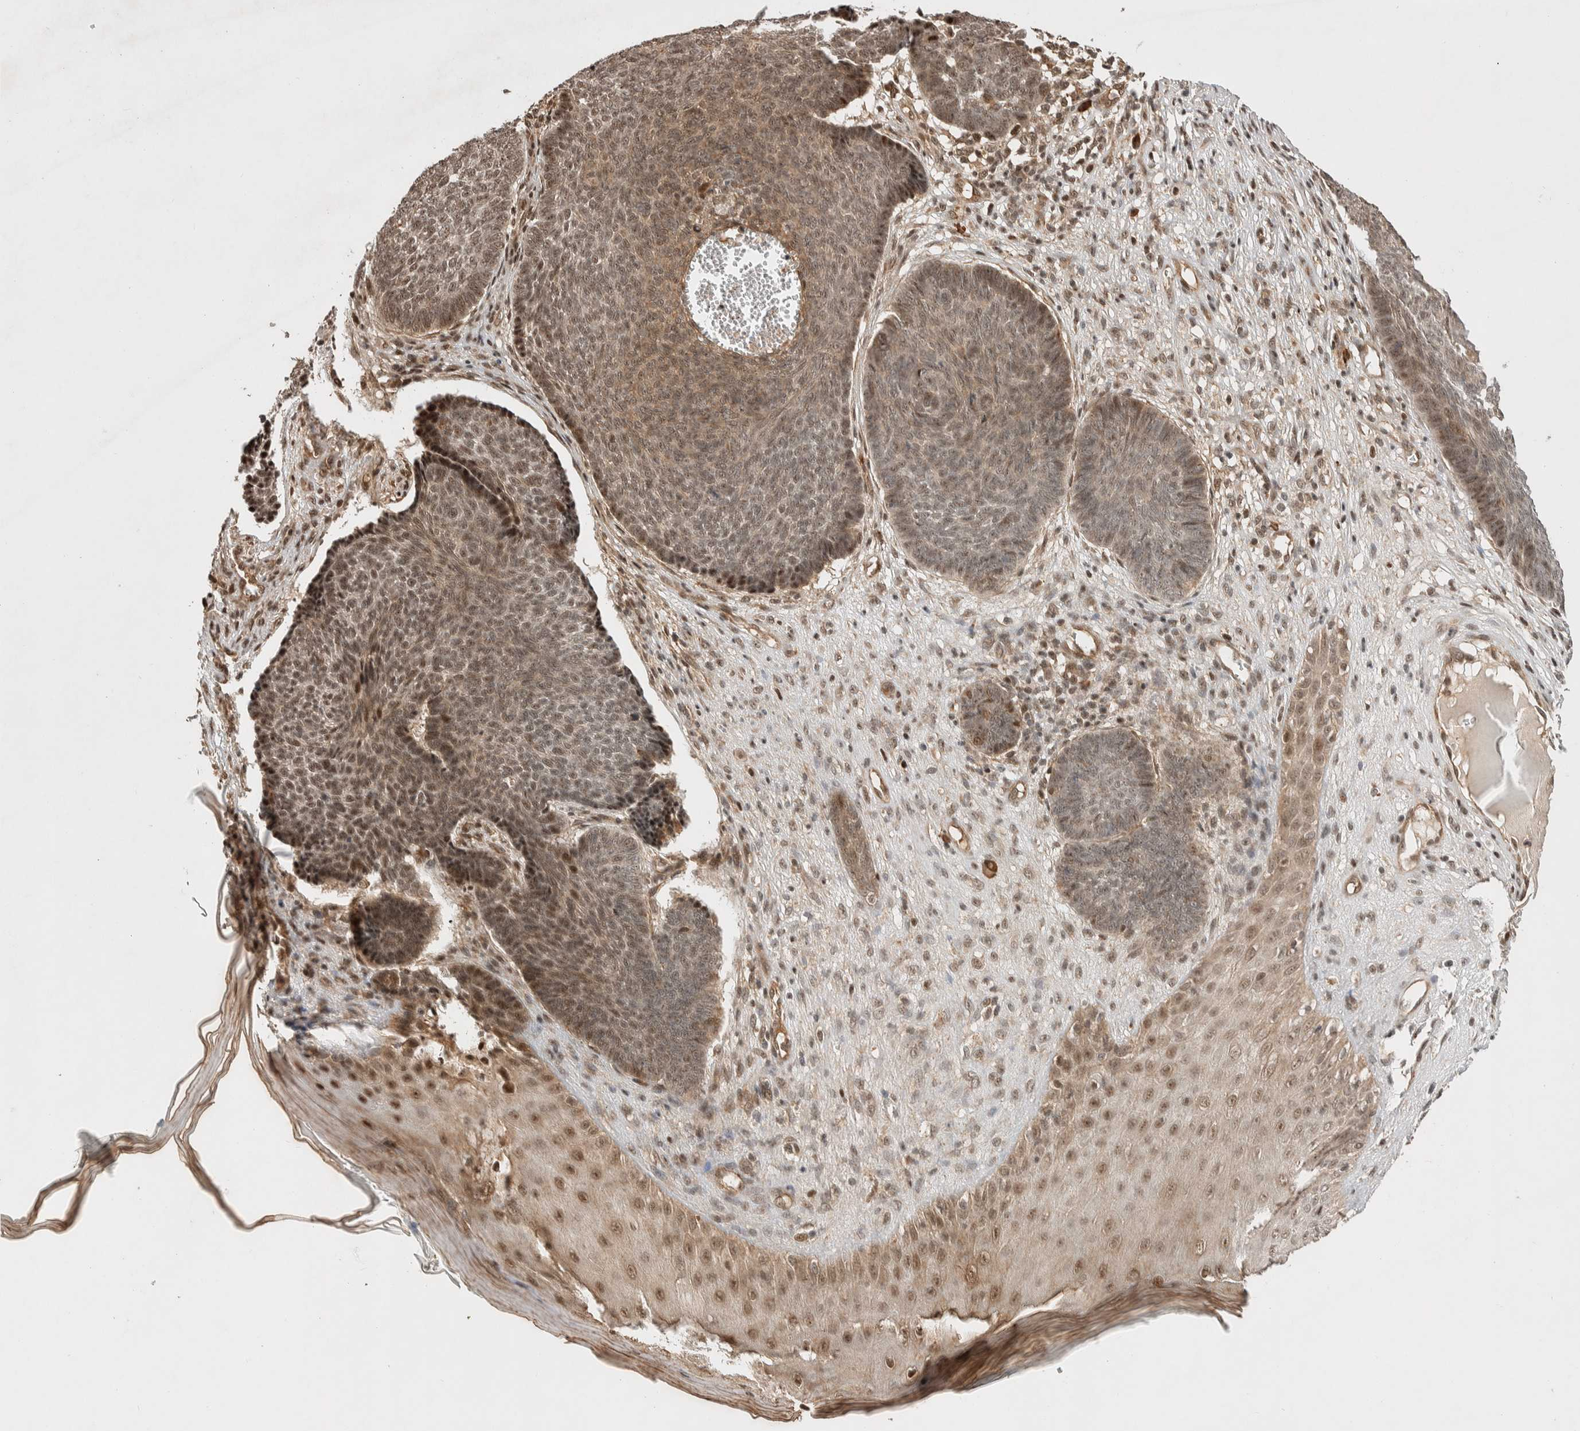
{"staining": {"intensity": "weak", "quantity": ">75%", "location": "cytoplasmic/membranous,nuclear"}, "tissue": "skin cancer", "cell_type": "Tumor cells", "image_type": "cancer", "snomed": [{"axis": "morphology", "description": "Basal cell carcinoma"}, {"axis": "topography", "description": "Skin"}], "caption": "The image shows staining of skin basal cell carcinoma, revealing weak cytoplasmic/membranous and nuclear protein positivity (brown color) within tumor cells. (DAB (3,3'-diaminobenzidine) IHC with brightfield microscopy, high magnification).", "gene": "TOR1B", "patient": {"sex": "male", "age": 84}}